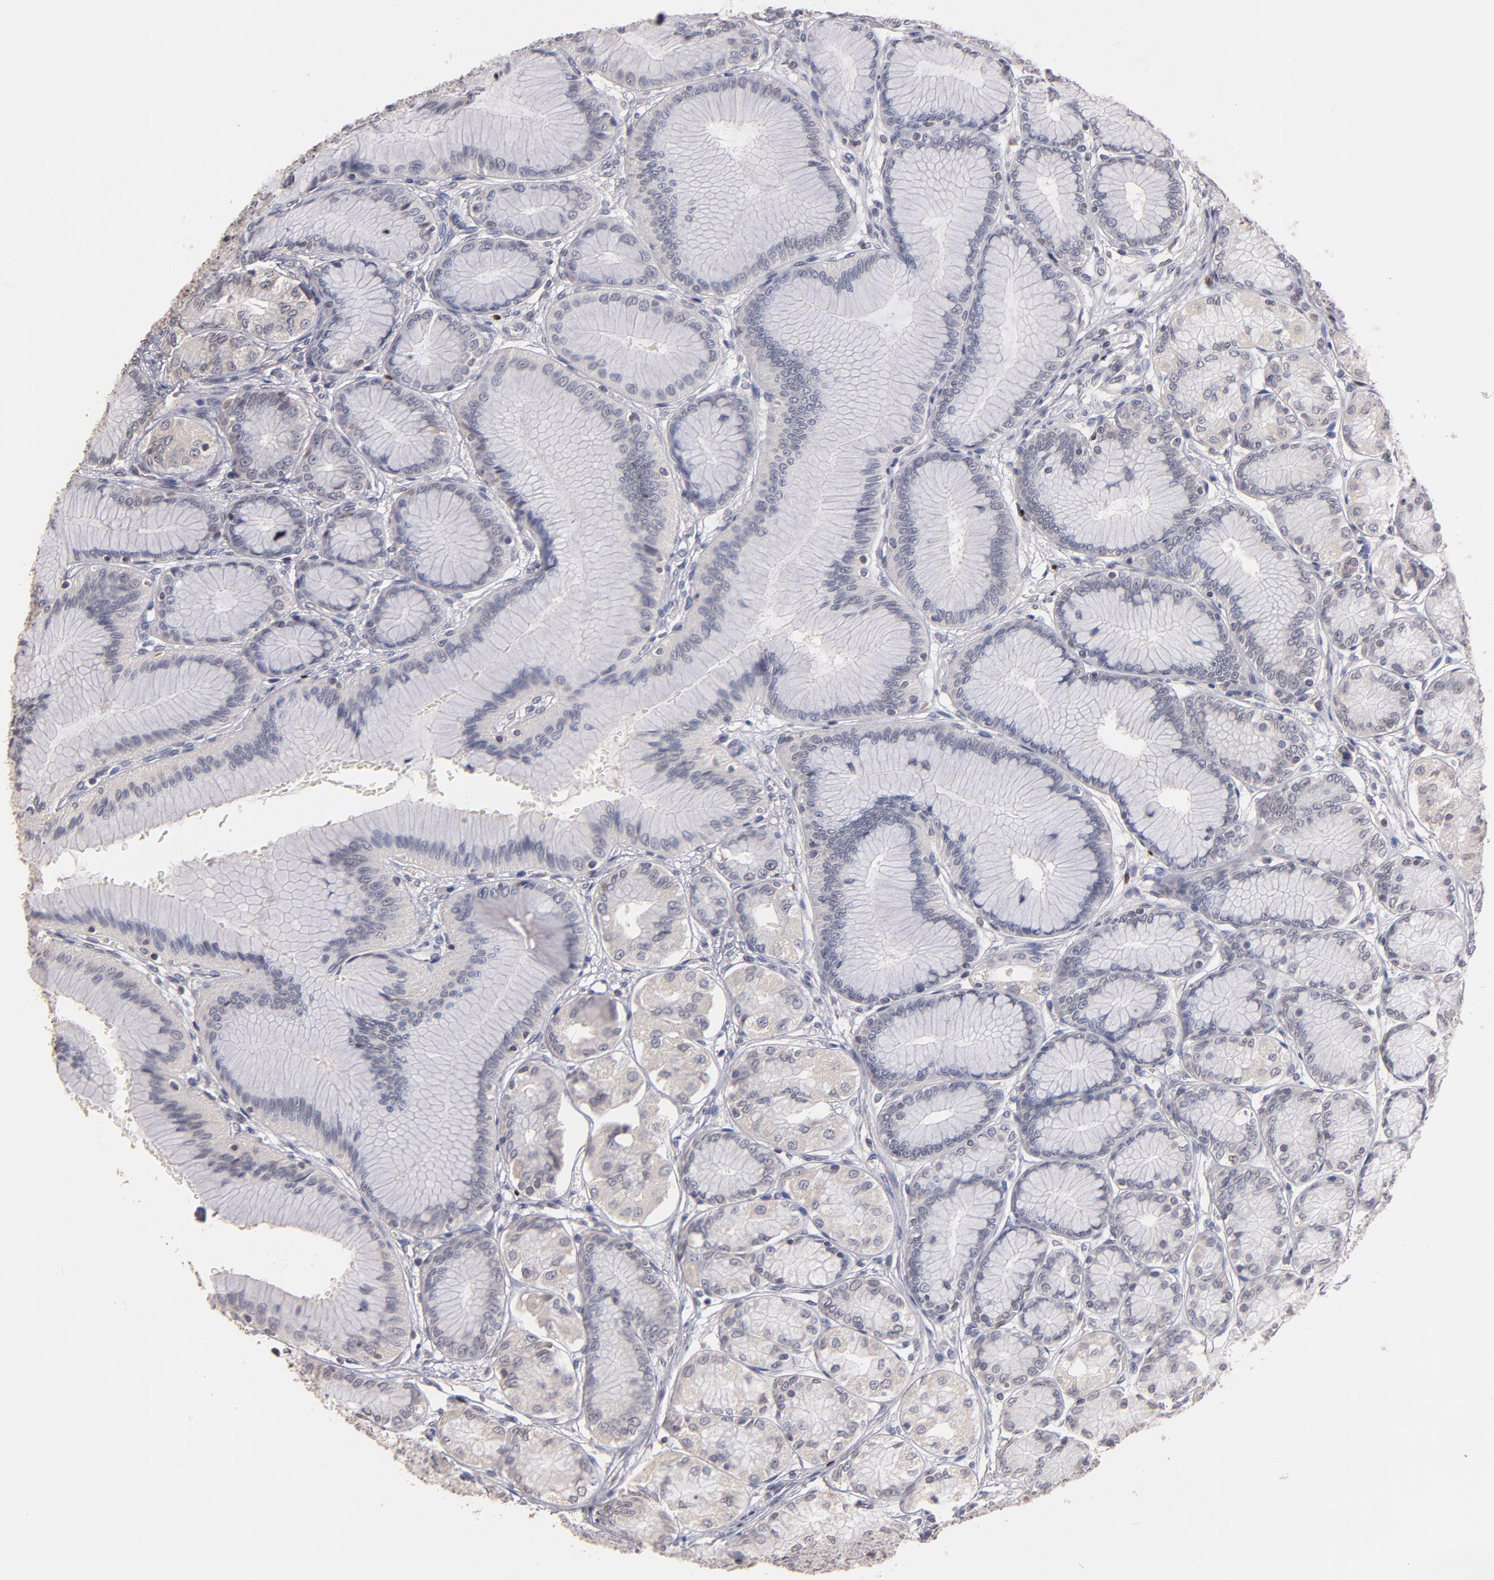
{"staining": {"intensity": "weak", "quantity": "<25%", "location": "nuclear"}, "tissue": "stomach", "cell_type": "Glandular cells", "image_type": "normal", "snomed": [{"axis": "morphology", "description": "Normal tissue, NOS"}, {"axis": "morphology", "description": "Adenocarcinoma, NOS"}, {"axis": "topography", "description": "Stomach"}, {"axis": "topography", "description": "Stomach, lower"}], "caption": "Immunohistochemistry photomicrograph of benign stomach: human stomach stained with DAB displays no significant protein staining in glandular cells.", "gene": "SOX10", "patient": {"sex": "female", "age": 65}}